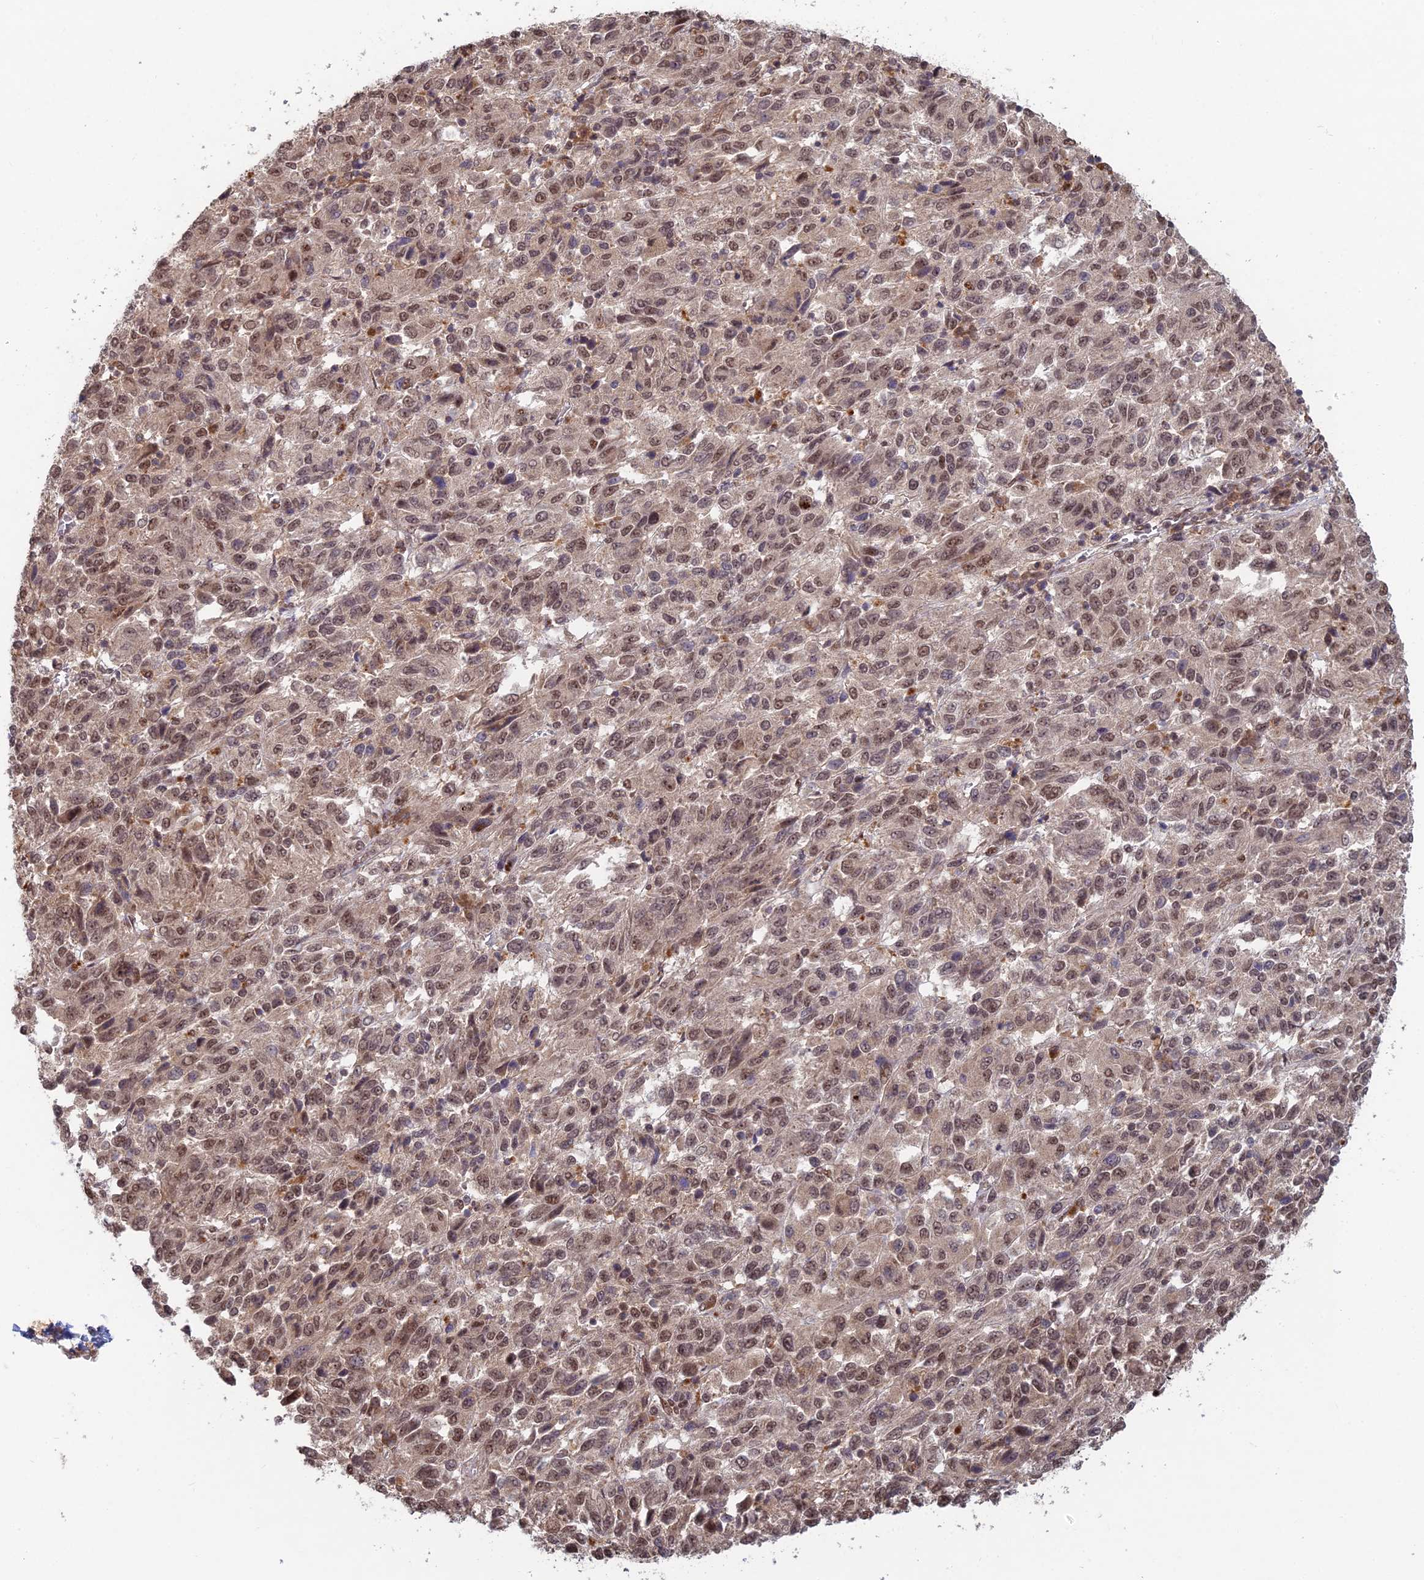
{"staining": {"intensity": "moderate", "quantity": ">75%", "location": "nuclear"}, "tissue": "melanoma", "cell_type": "Tumor cells", "image_type": "cancer", "snomed": [{"axis": "morphology", "description": "Malignant melanoma, Metastatic site"}, {"axis": "topography", "description": "Lung"}], "caption": "High-power microscopy captured an IHC photomicrograph of malignant melanoma (metastatic site), revealing moderate nuclear staining in approximately >75% of tumor cells.", "gene": "RANBP3", "patient": {"sex": "male", "age": 64}}